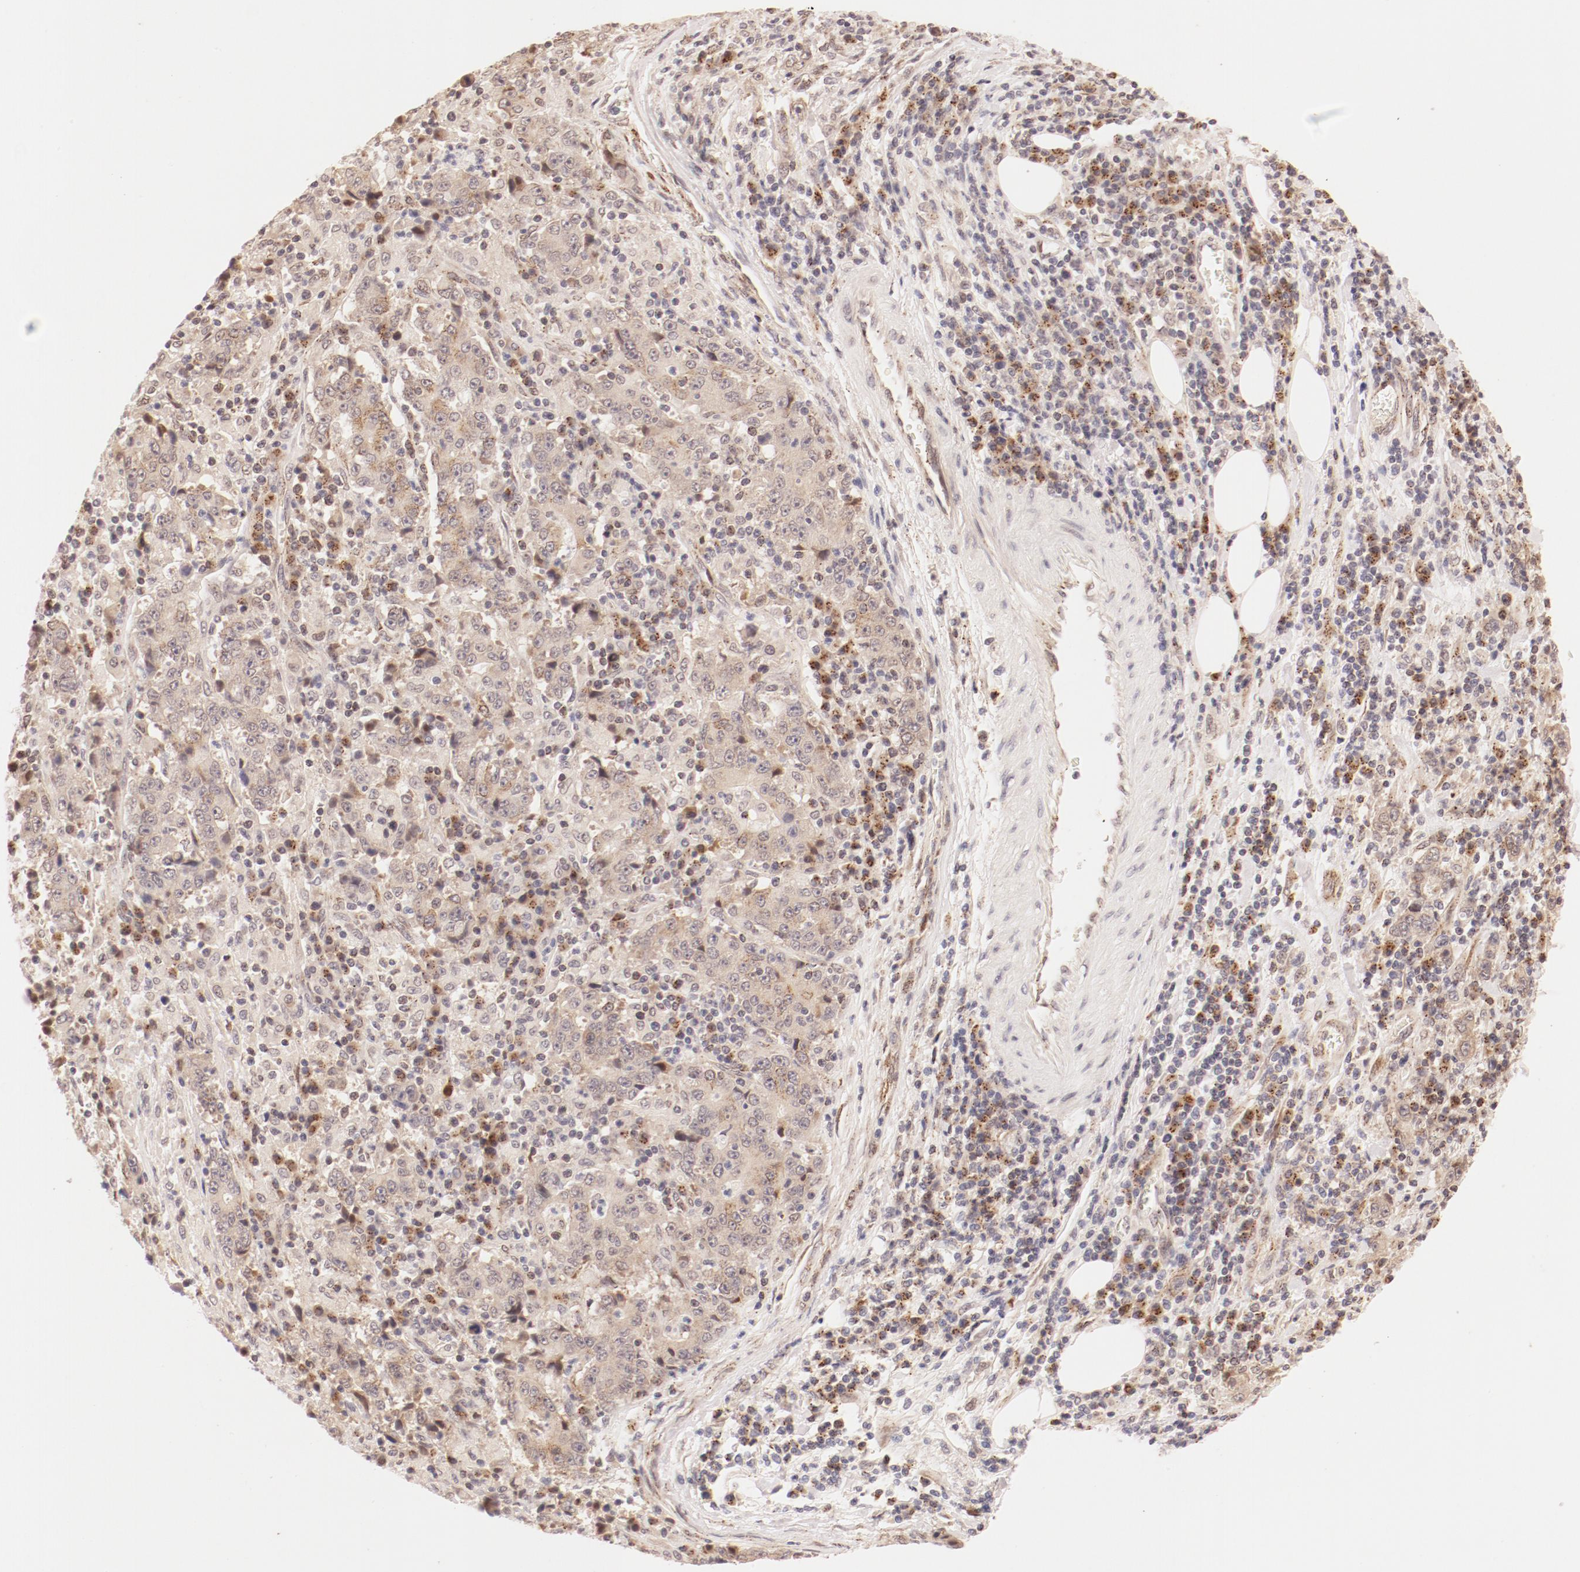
{"staining": {"intensity": "negative", "quantity": "none", "location": "none"}, "tissue": "stomach cancer", "cell_type": "Tumor cells", "image_type": "cancer", "snomed": [{"axis": "morphology", "description": "Normal tissue, NOS"}, {"axis": "morphology", "description": "Adenocarcinoma, NOS"}, {"axis": "topography", "description": "Stomach, upper"}, {"axis": "topography", "description": "Stomach"}], "caption": "Tumor cells show no significant protein staining in stomach cancer (adenocarcinoma). Nuclei are stained in blue.", "gene": "RPL12", "patient": {"sex": "male", "age": 59}}